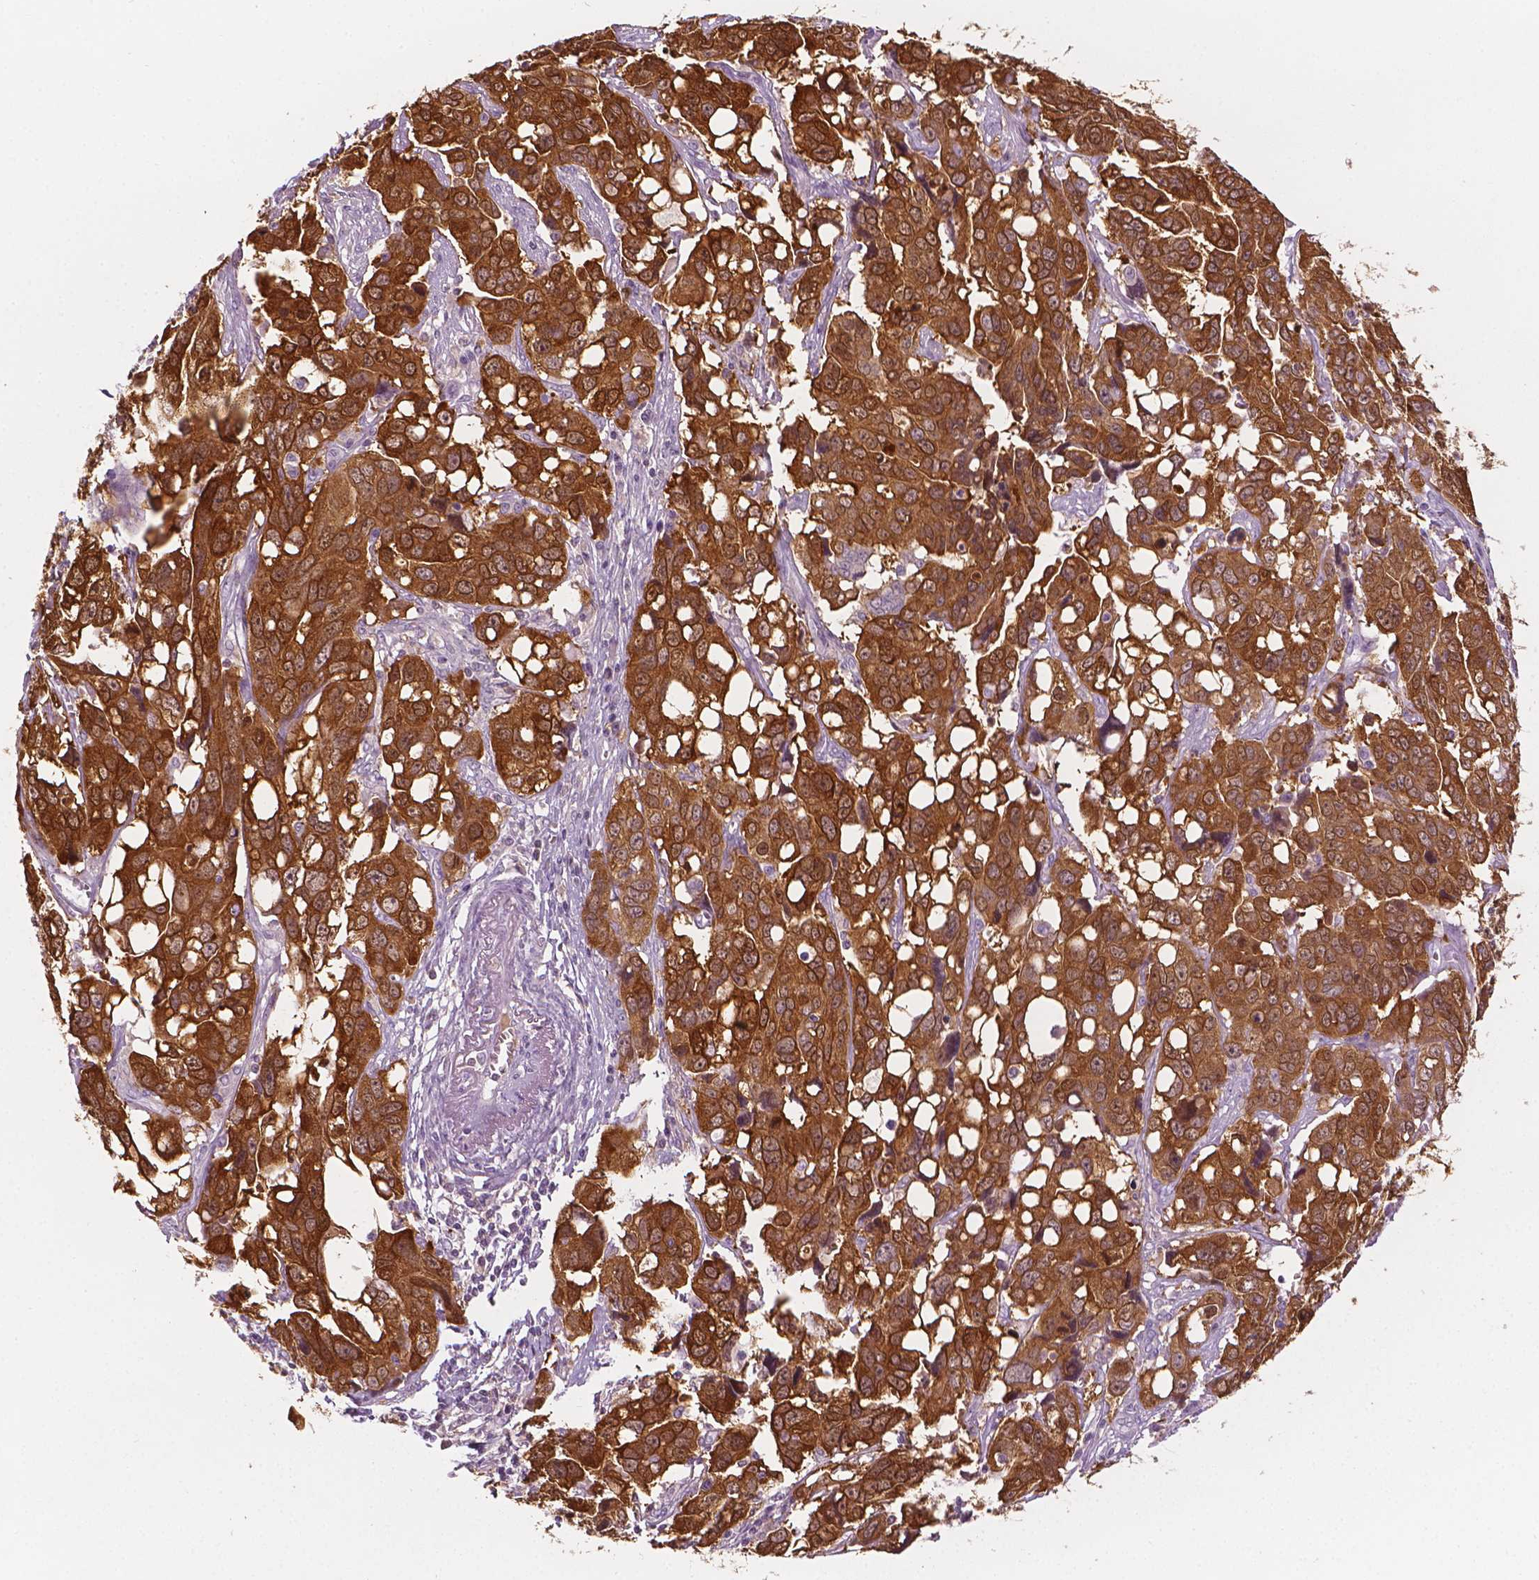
{"staining": {"intensity": "strong", "quantity": ">75%", "location": "cytoplasmic/membranous"}, "tissue": "ovarian cancer", "cell_type": "Tumor cells", "image_type": "cancer", "snomed": [{"axis": "morphology", "description": "Carcinoma, endometroid"}, {"axis": "topography", "description": "Ovary"}], "caption": "Ovarian cancer (endometroid carcinoma) was stained to show a protein in brown. There is high levels of strong cytoplasmic/membranous staining in about >75% of tumor cells.", "gene": "SHMT1", "patient": {"sex": "female", "age": 78}}